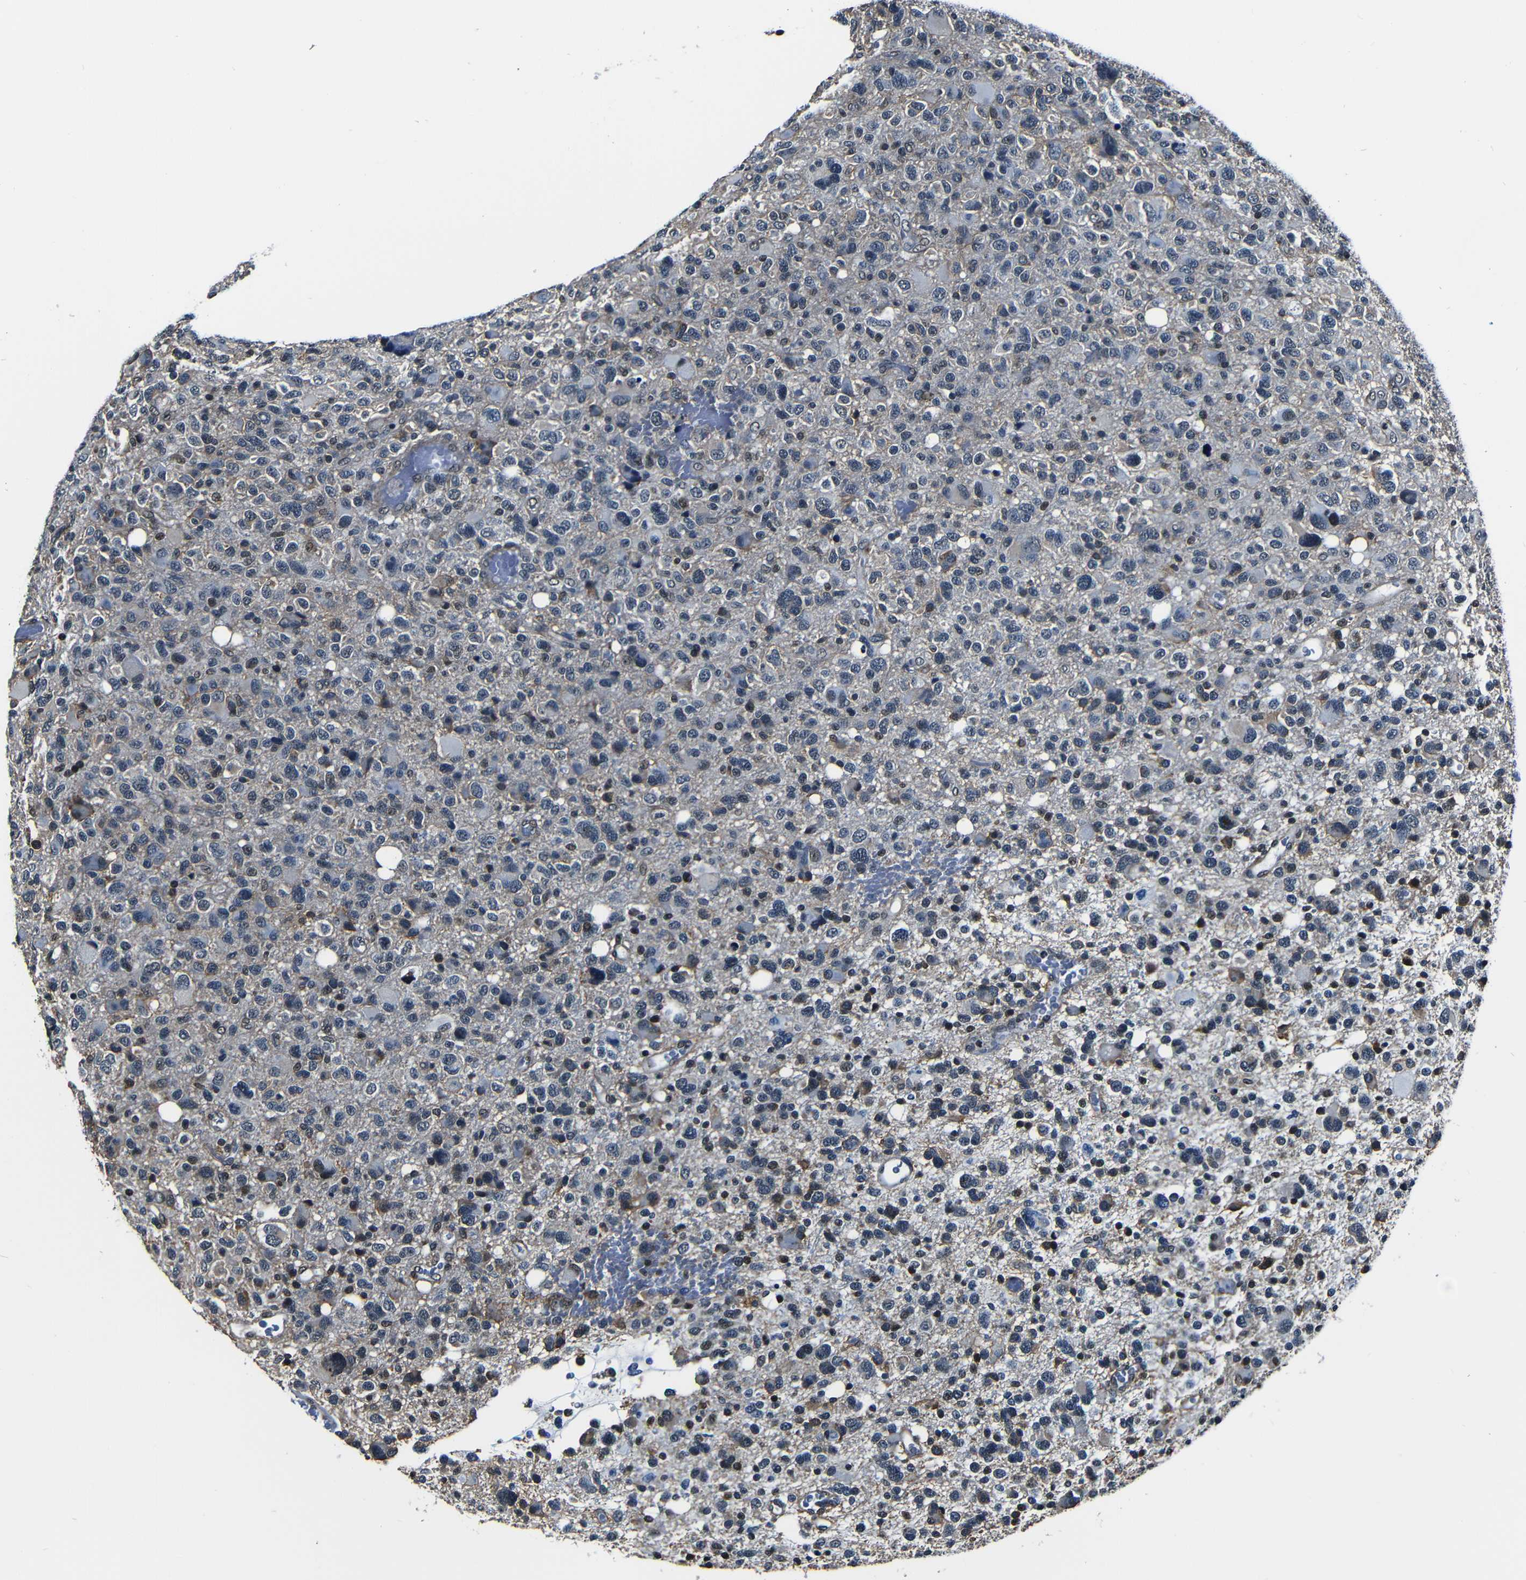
{"staining": {"intensity": "moderate", "quantity": "<25%", "location": "cytoplasmic/membranous"}, "tissue": "glioma", "cell_type": "Tumor cells", "image_type": "cancer", "snomed": [{"axis": "morphology", "description": "Glioma, malignant, High grade"}, {"axis": "topography", "description": "Brain"}], "caption": "High-magnification brightfield microscopy of glioma stained with DAB (3,3'-diaminobenzidine) (brown) and counterstained with hematoxylin (blue). tumor cells exhibit moderate cytoplasmic/membranous positivity is present in approximately<25% of cells. Nuclei are stained in blue.", "gene": "NCBP3", "patient": {"sex": "male", "age": 48}}